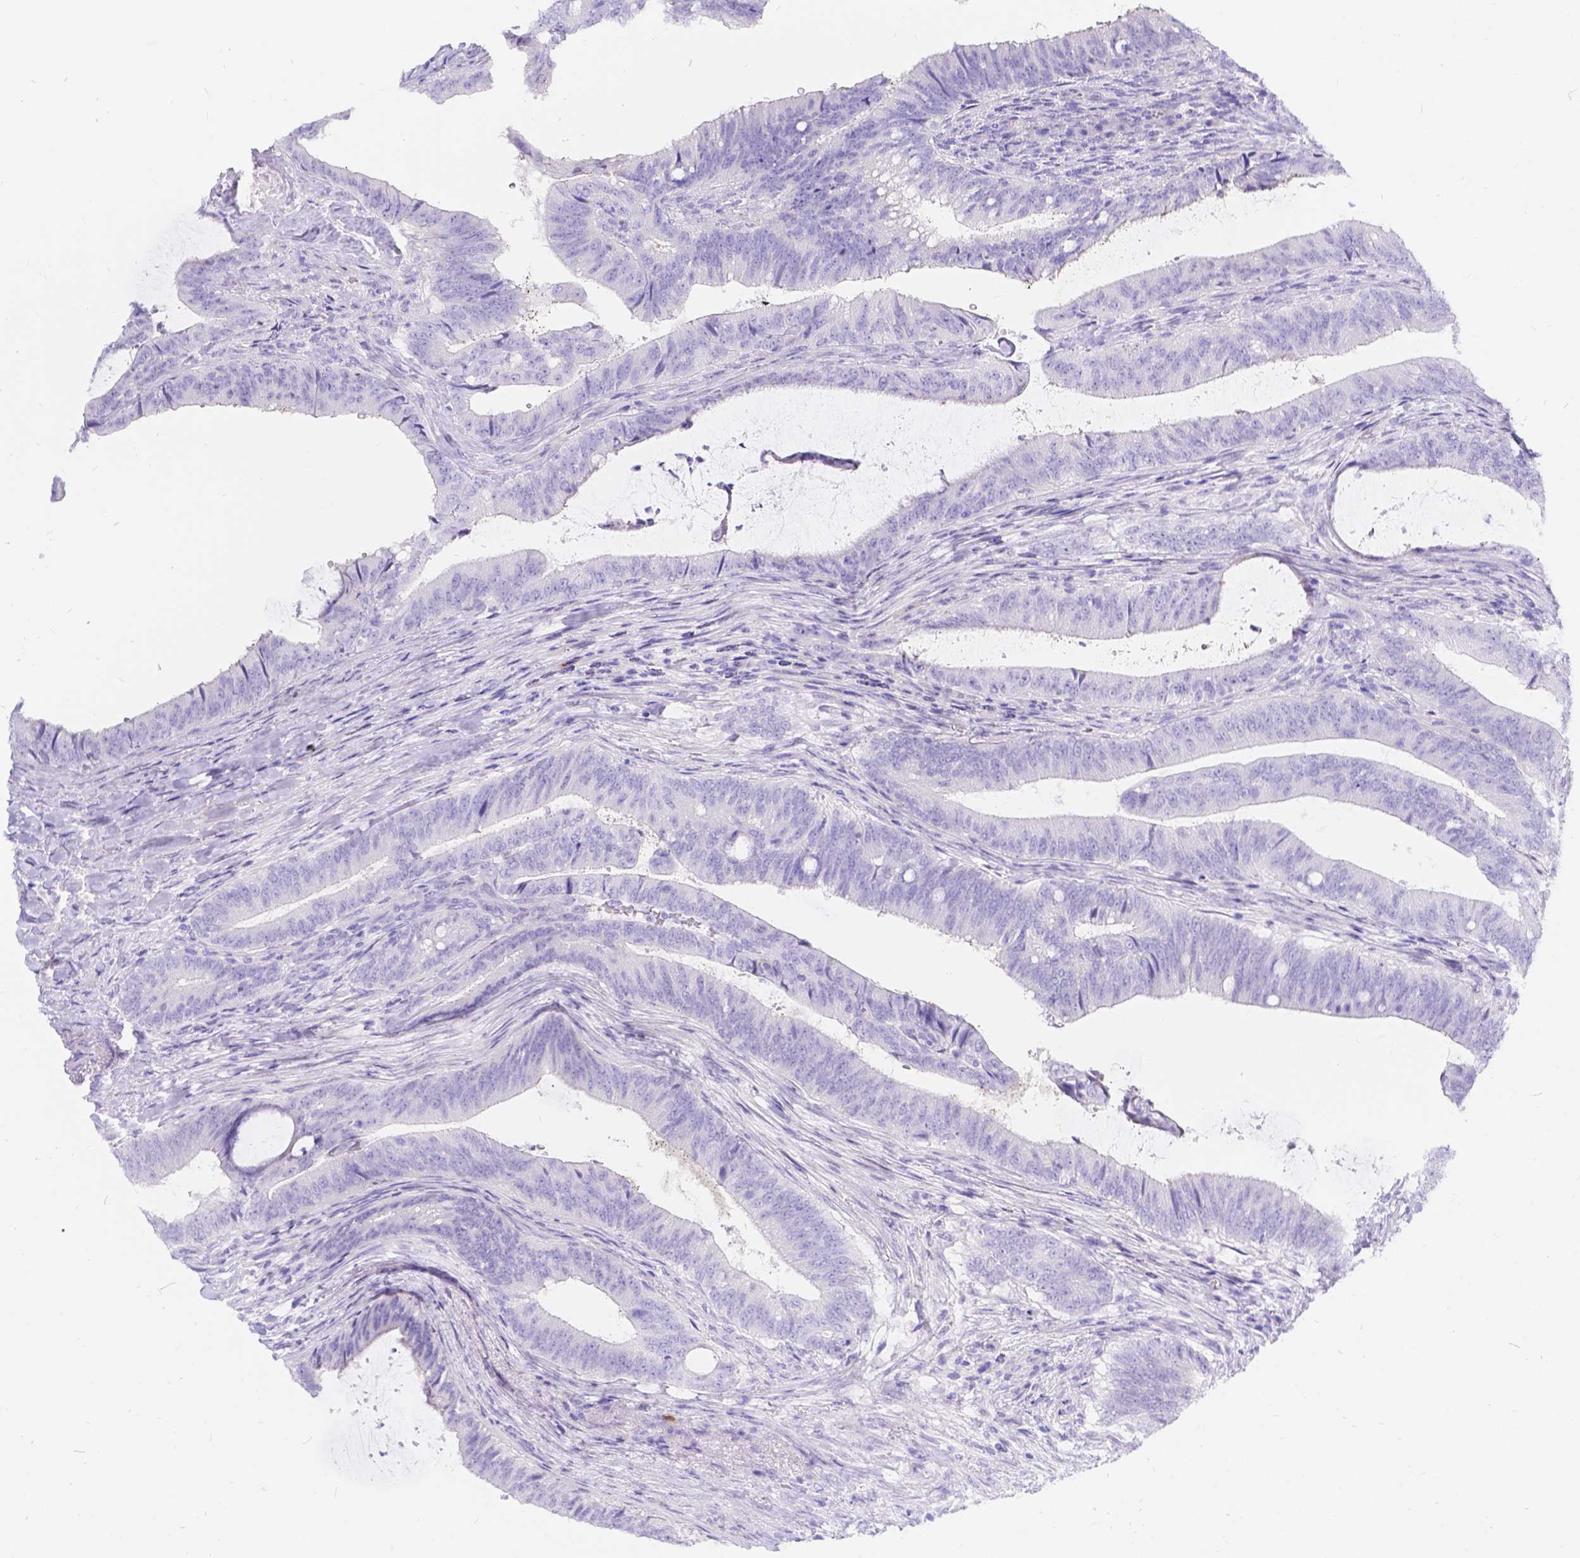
{"staining": {"intensity": "negative", "quantity": "none", "location": "none"}, "tissue": "colorectal cancer", "cell_type": "Tumor cells", "image_type": "cancer", "snomed": [{"axis": "morphology", "description": "Adenocarcinoma, NOS"}, {"axis": "topography", "description": "Colon"}], "caption": "Immunohistochemistry (IHC) image of neoplastic tissue: human adenocarcinoma (colorectal) stained with DAB shows no significant protein positivity in tumor cells.", "gene": "KLHL10", "patient": {"sex": "female", "age": 43}}